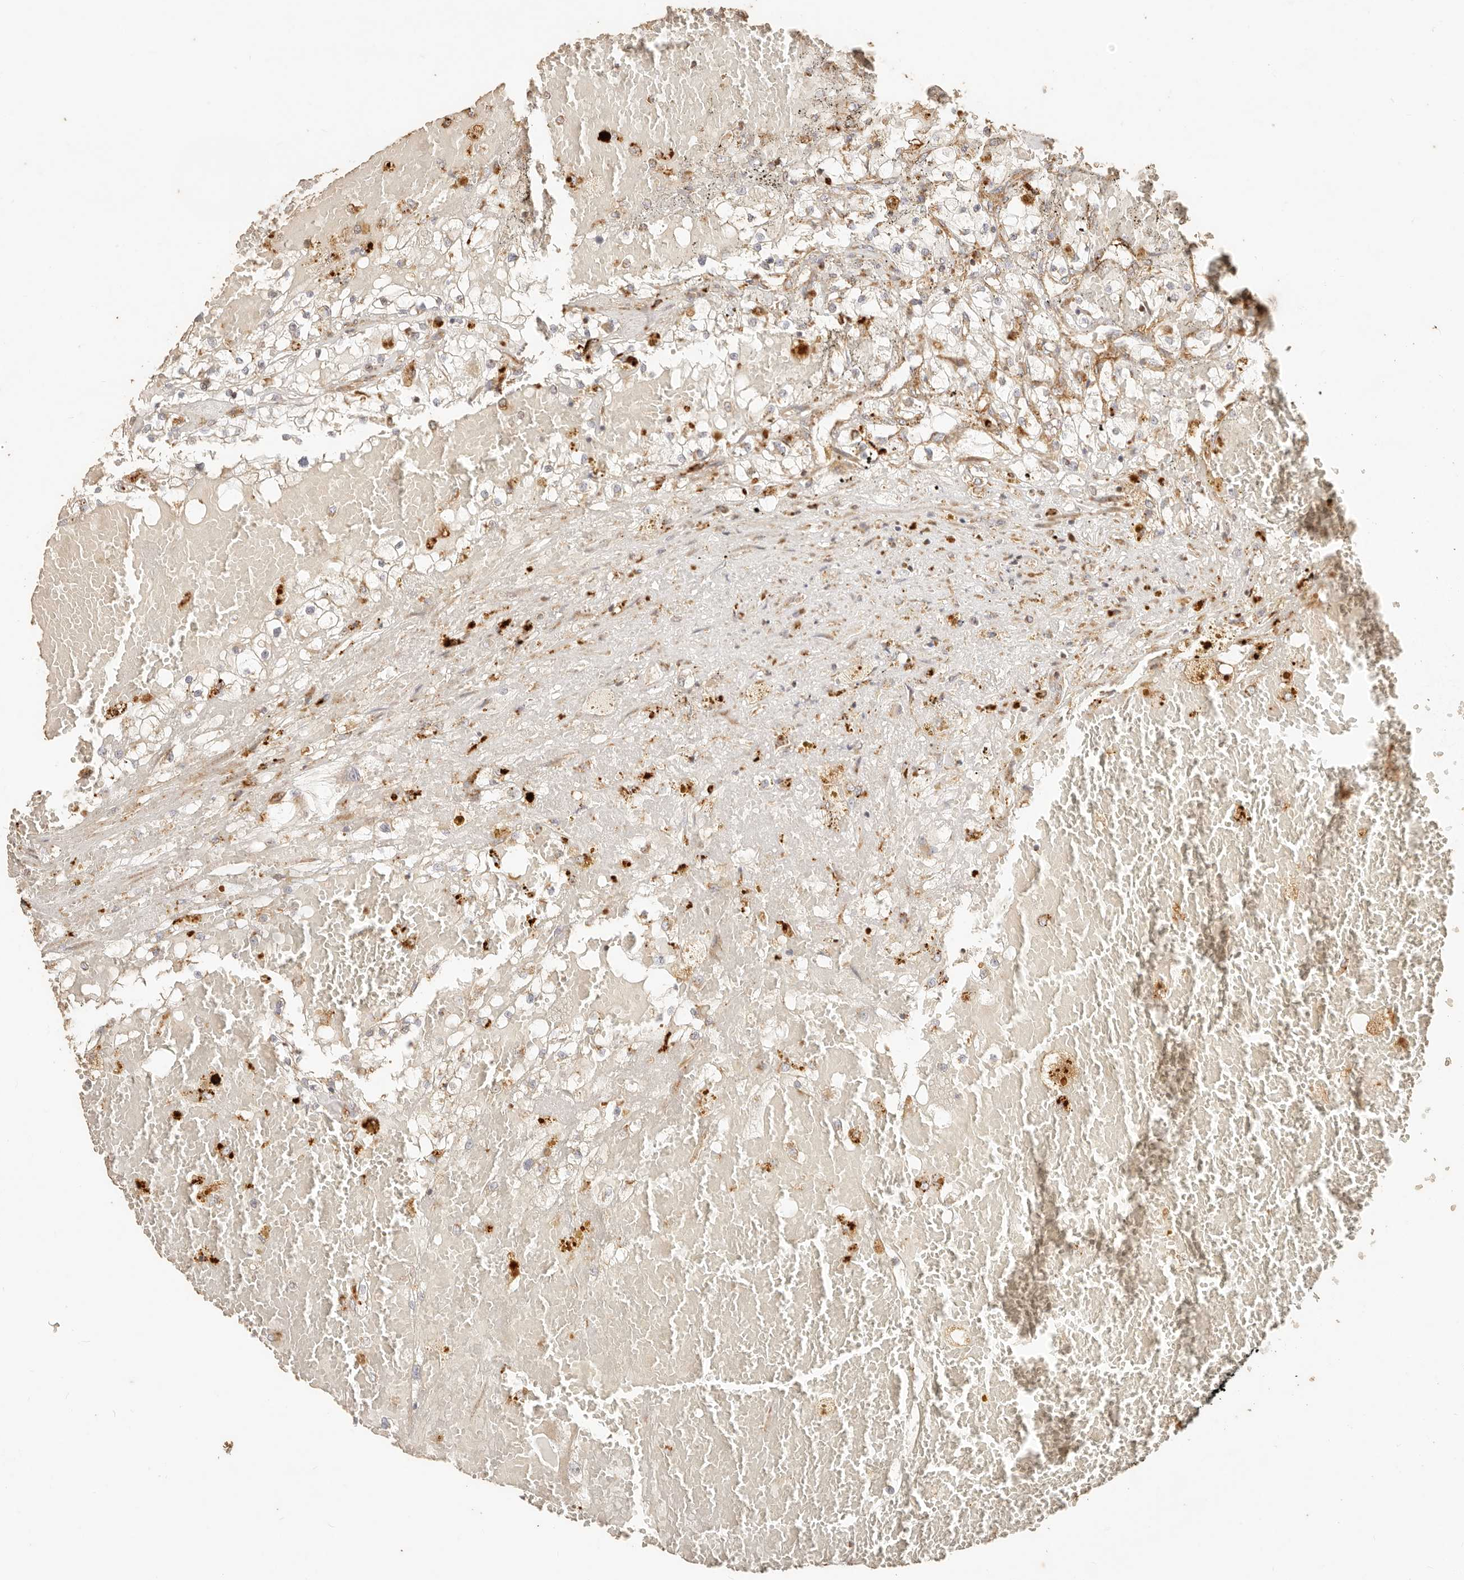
{"staining": {"intensity": "weak", "quantity": ">75%", "location": "cytoplasmic/membranous"}, "tissue": "renal cancer", "cell_type": "Tumor cells", "image_type": "cancer", "snomed": [{"axis": "morphology", "description": "Normal tissue, NOS"}, {"axis": "morphology", "description": "Adenocarcinoma, NOS"}, {"axis": "topography", "description": "Kidney"}], "caption": "Renal cancer was stained to show a protein in brown. There is low levels of weak cytoplasmic/membranous positivity in approximately >75% of tumor cells.", "gene": "PTPN22", "patient": {"sex": "male", "age": 68}}